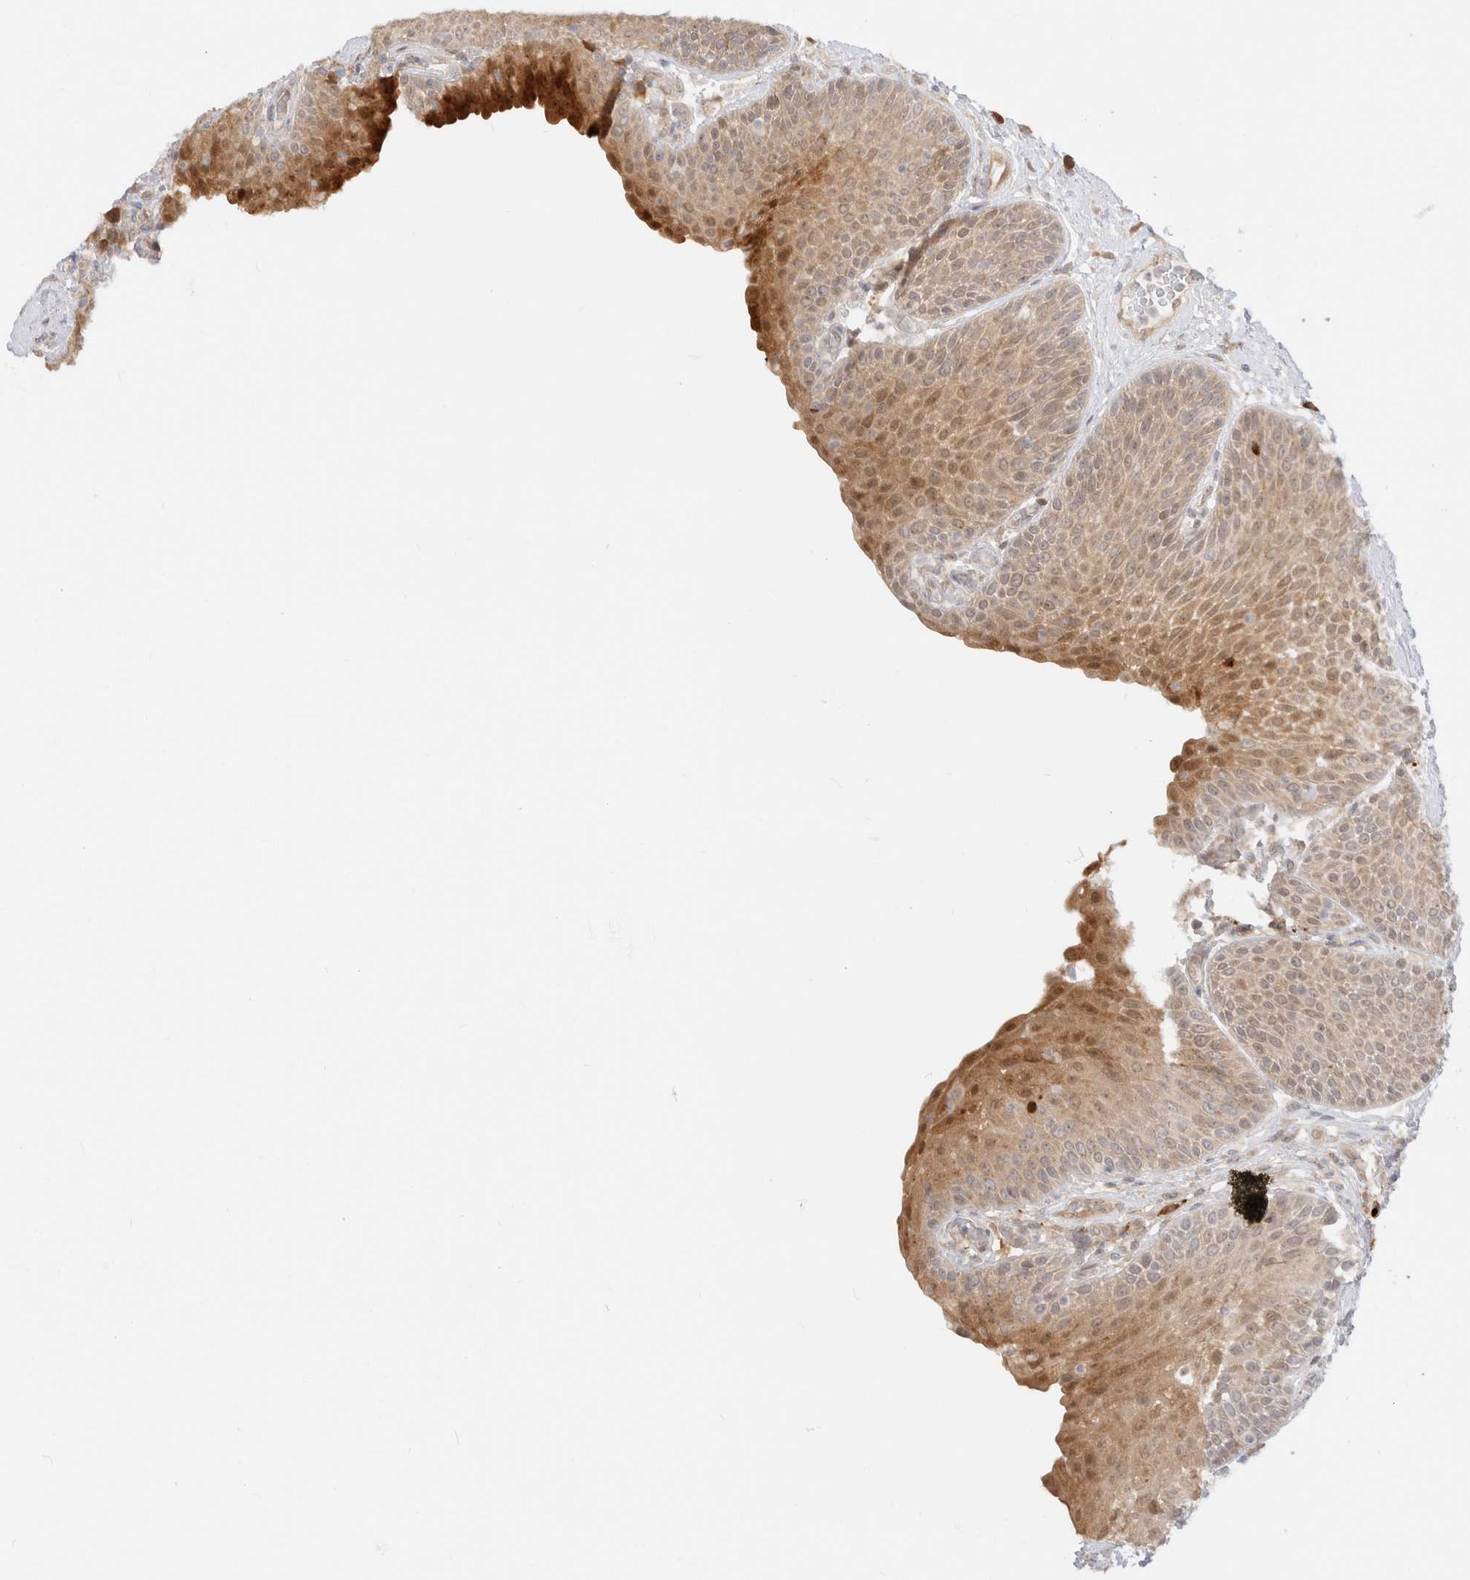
{"staining": {"intensity": "moderate", "quantity": ">75%", "location": "cytoplasmic/membranous,nuclear"}, "tissue": "urinary bladder", "cell_type": "Urothelial cells", "image_type": "normal", "snomed": [{"axis": "morphology", "description": "Normal tissue, NOS"}, {"axis": "topography", "description": "Urinary bladder"}], "caption": "Moderate cytoplasmic/membranous,nuclear staining is appreciated in approximately >75% of urothelial cells in benign urinary bladder.", "gene": "EFCAB13", "patient": {"sex": "female", "age": 62}}